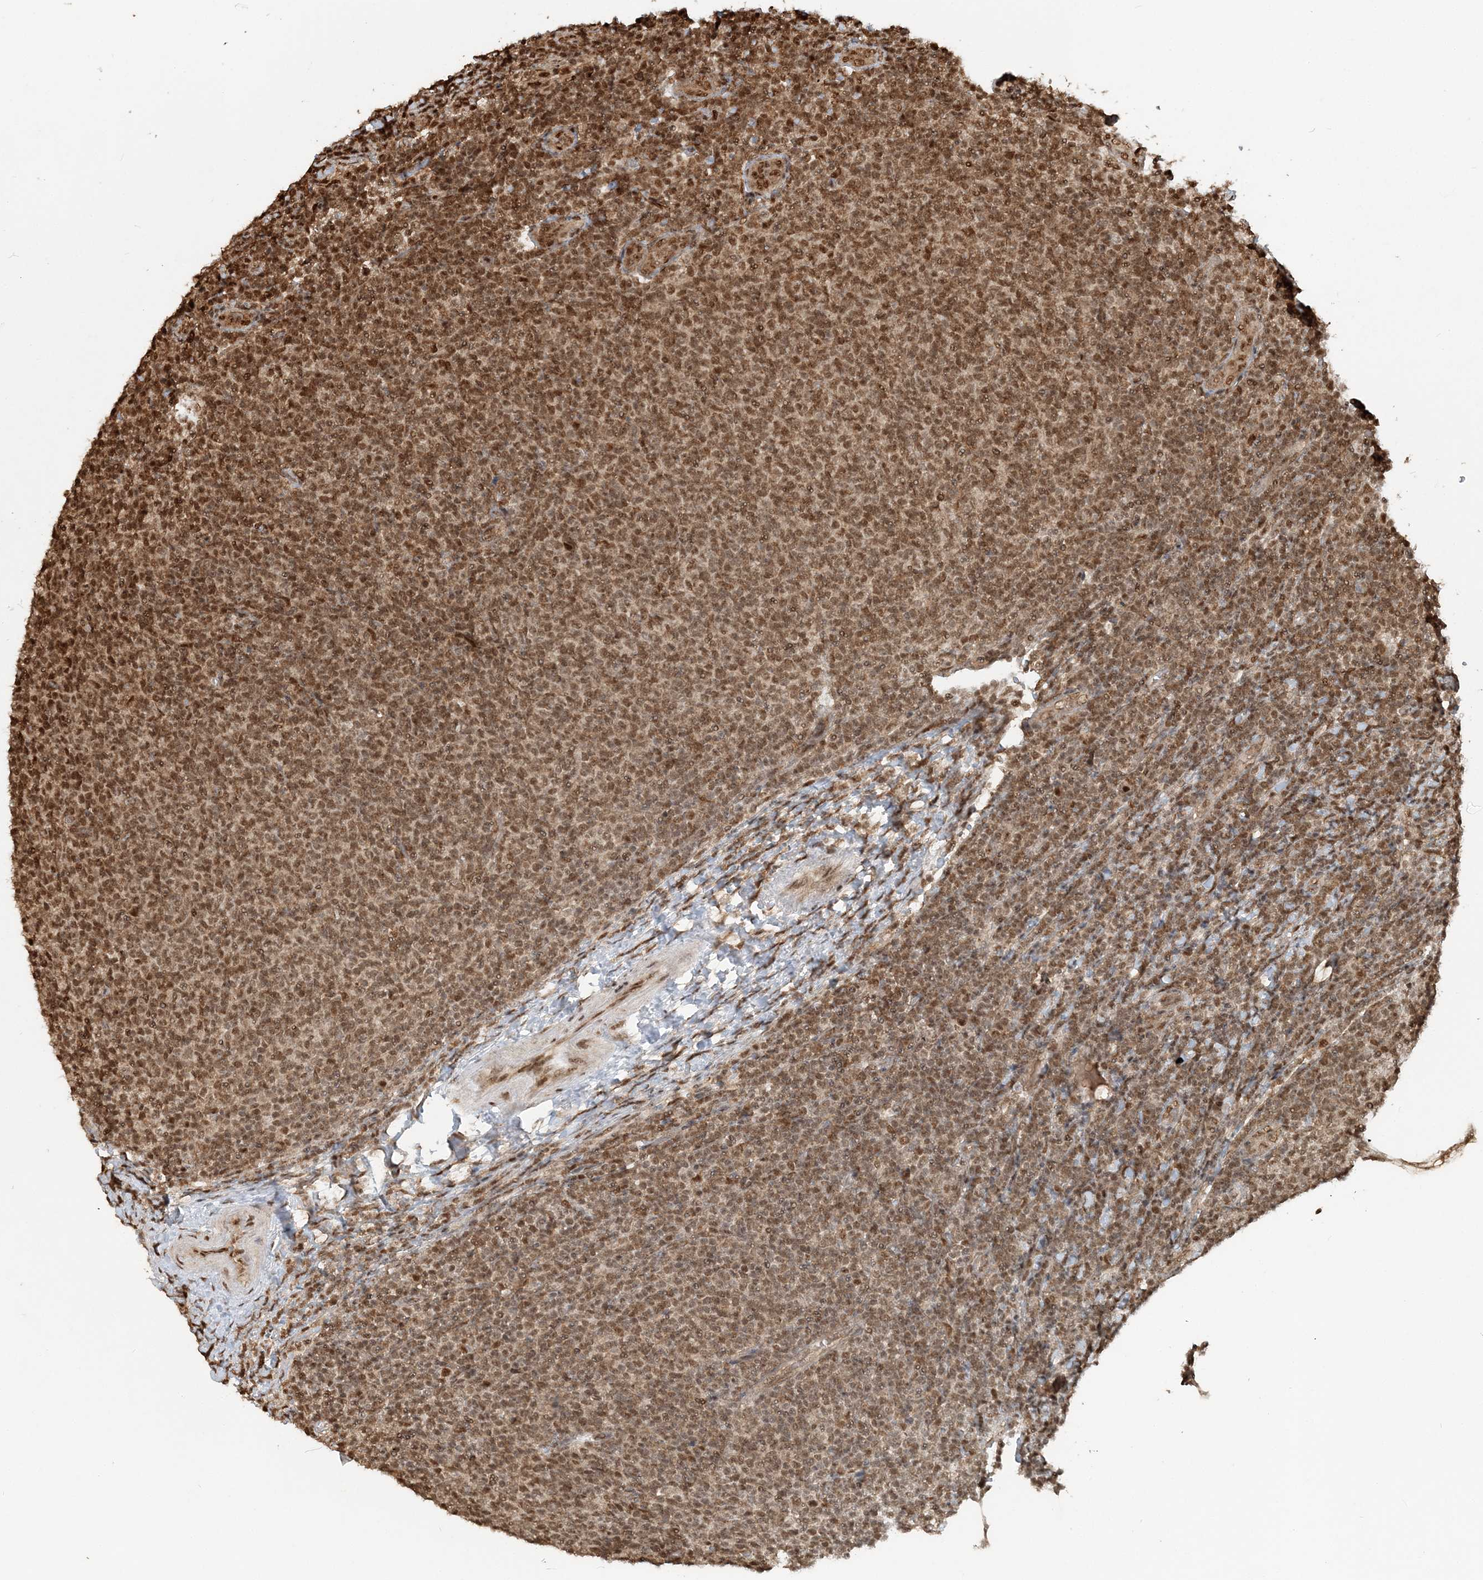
{"staining": {"intensity": "moderate", "quantity": ">75%", "location": "nuclear"}, "tissue": "lymphoma", "cell_type": "Tumor cells", "image_type": "cancer", "snomed": [{"axis": "morphology", "description": "Malignant lymphoma, non-Hodgkin's type, Low grade"}, {"axis": "topography", "description": "Lymph node"}], "caption": "Tumor cells show moderate nuclear positivity in about >75% of cells in malignant lymphoma, non-Hodgkin's type (low-grade). The protein of interest is shown in brown color, while the nuclei are stained blue.", "gene": "ARHGAP35", "patient": {"sex": "male", "age": 66}}